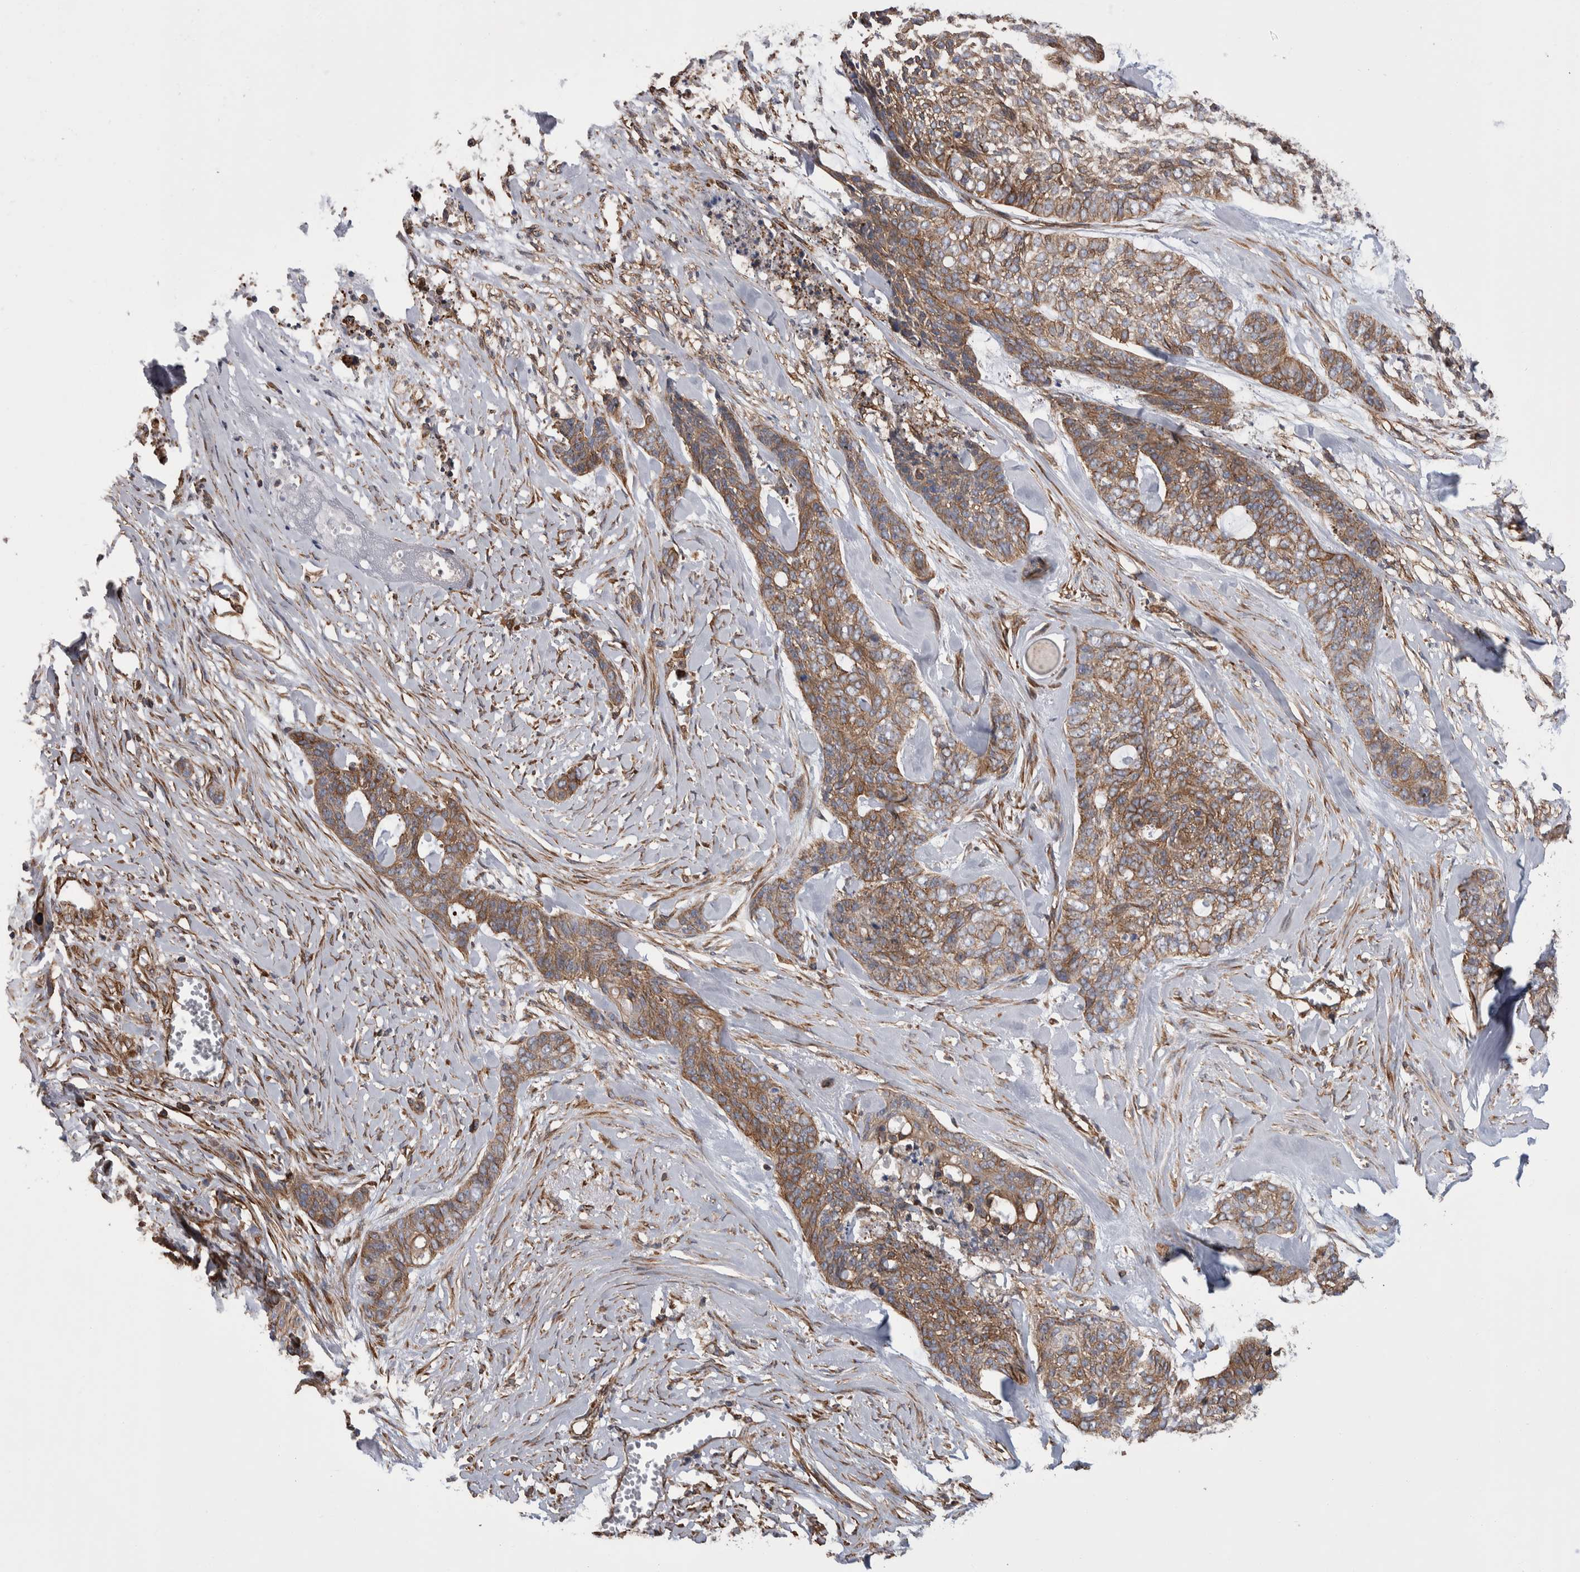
{"staining": {"intensity": "moderate", "quantity": ">75%", "location": "cytoplasmic/membranous"}, "tissue": "skin cancer", "cell_type": "Tumor cells", "image_type": "cancer", "snomed": [{"axis": "morphology", "description": "Basal cell carcinoma"}, {"axis": "topography", "description": "Skin"}], "caption": "This is a histology image of immunohistochemistry (IHC) staining of skin cancer (basal cell carcinoma), which shows moderate positivity in the cytoplasmic/membranous of tumor cells.", "gene": "KIF12", "patient": {"sex": "female", "age": 64}}